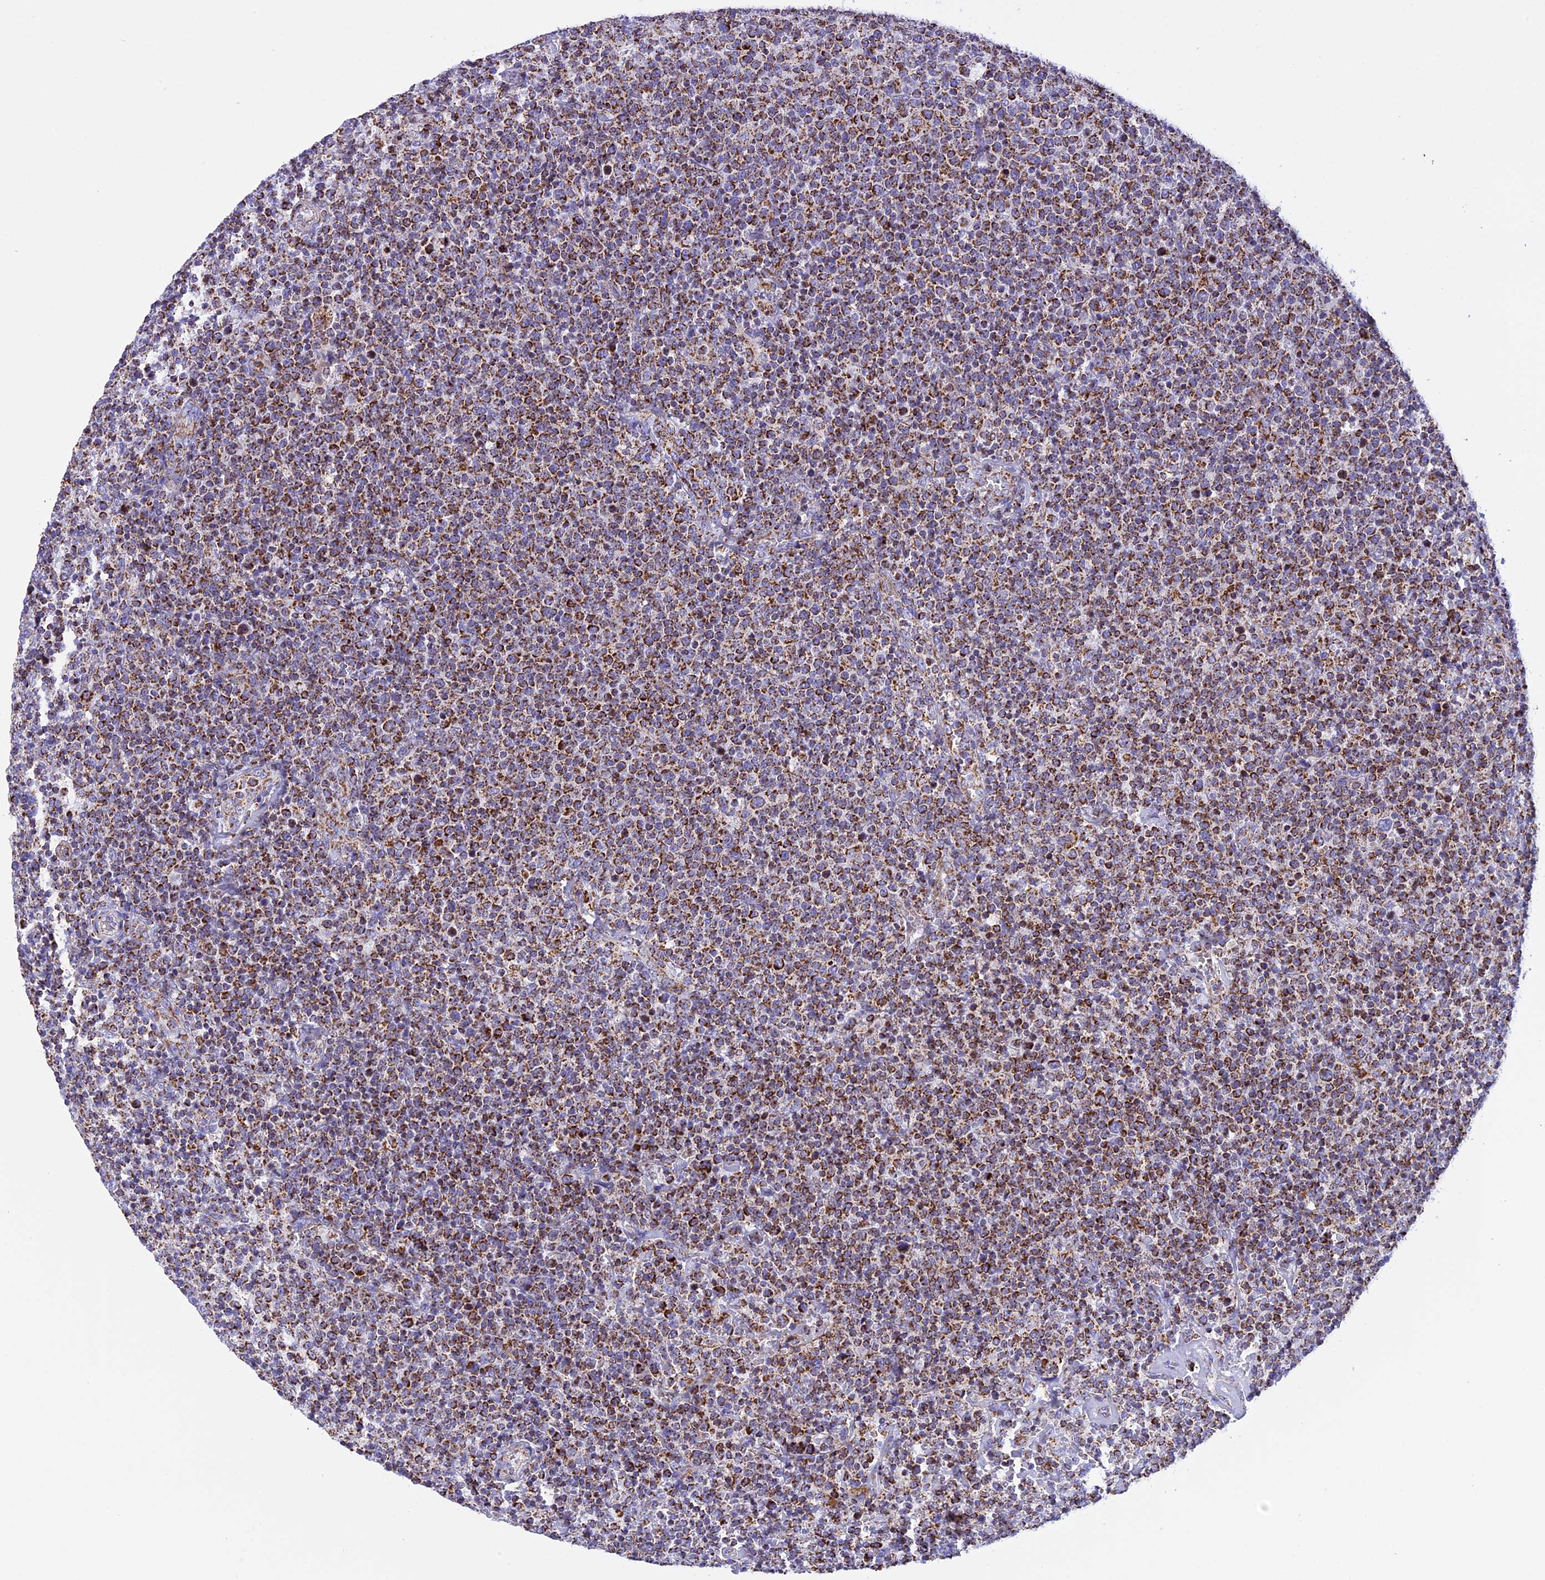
{"staining": {"intensity": "moderate", "quantity": ">75%", "location": "cytoplasmic/membranous"}, "tissue": "lymphoma", "cell_type": "Tumor cells", "image_type": "cancer", "snomed": [{"axis": "morphology", "description": "Malignant lymphoma, non-Hodgkin's type, High grade"}, {"axis": "topography", "description": "Lymph node"}], "caption": "The immunohistochemical stain shows moderate cytoplasmic/membranous expression in tumor cells of lymphoma tissue.", "gene": "KCNG1", "patient": {"sex": "male", "age": 61}}